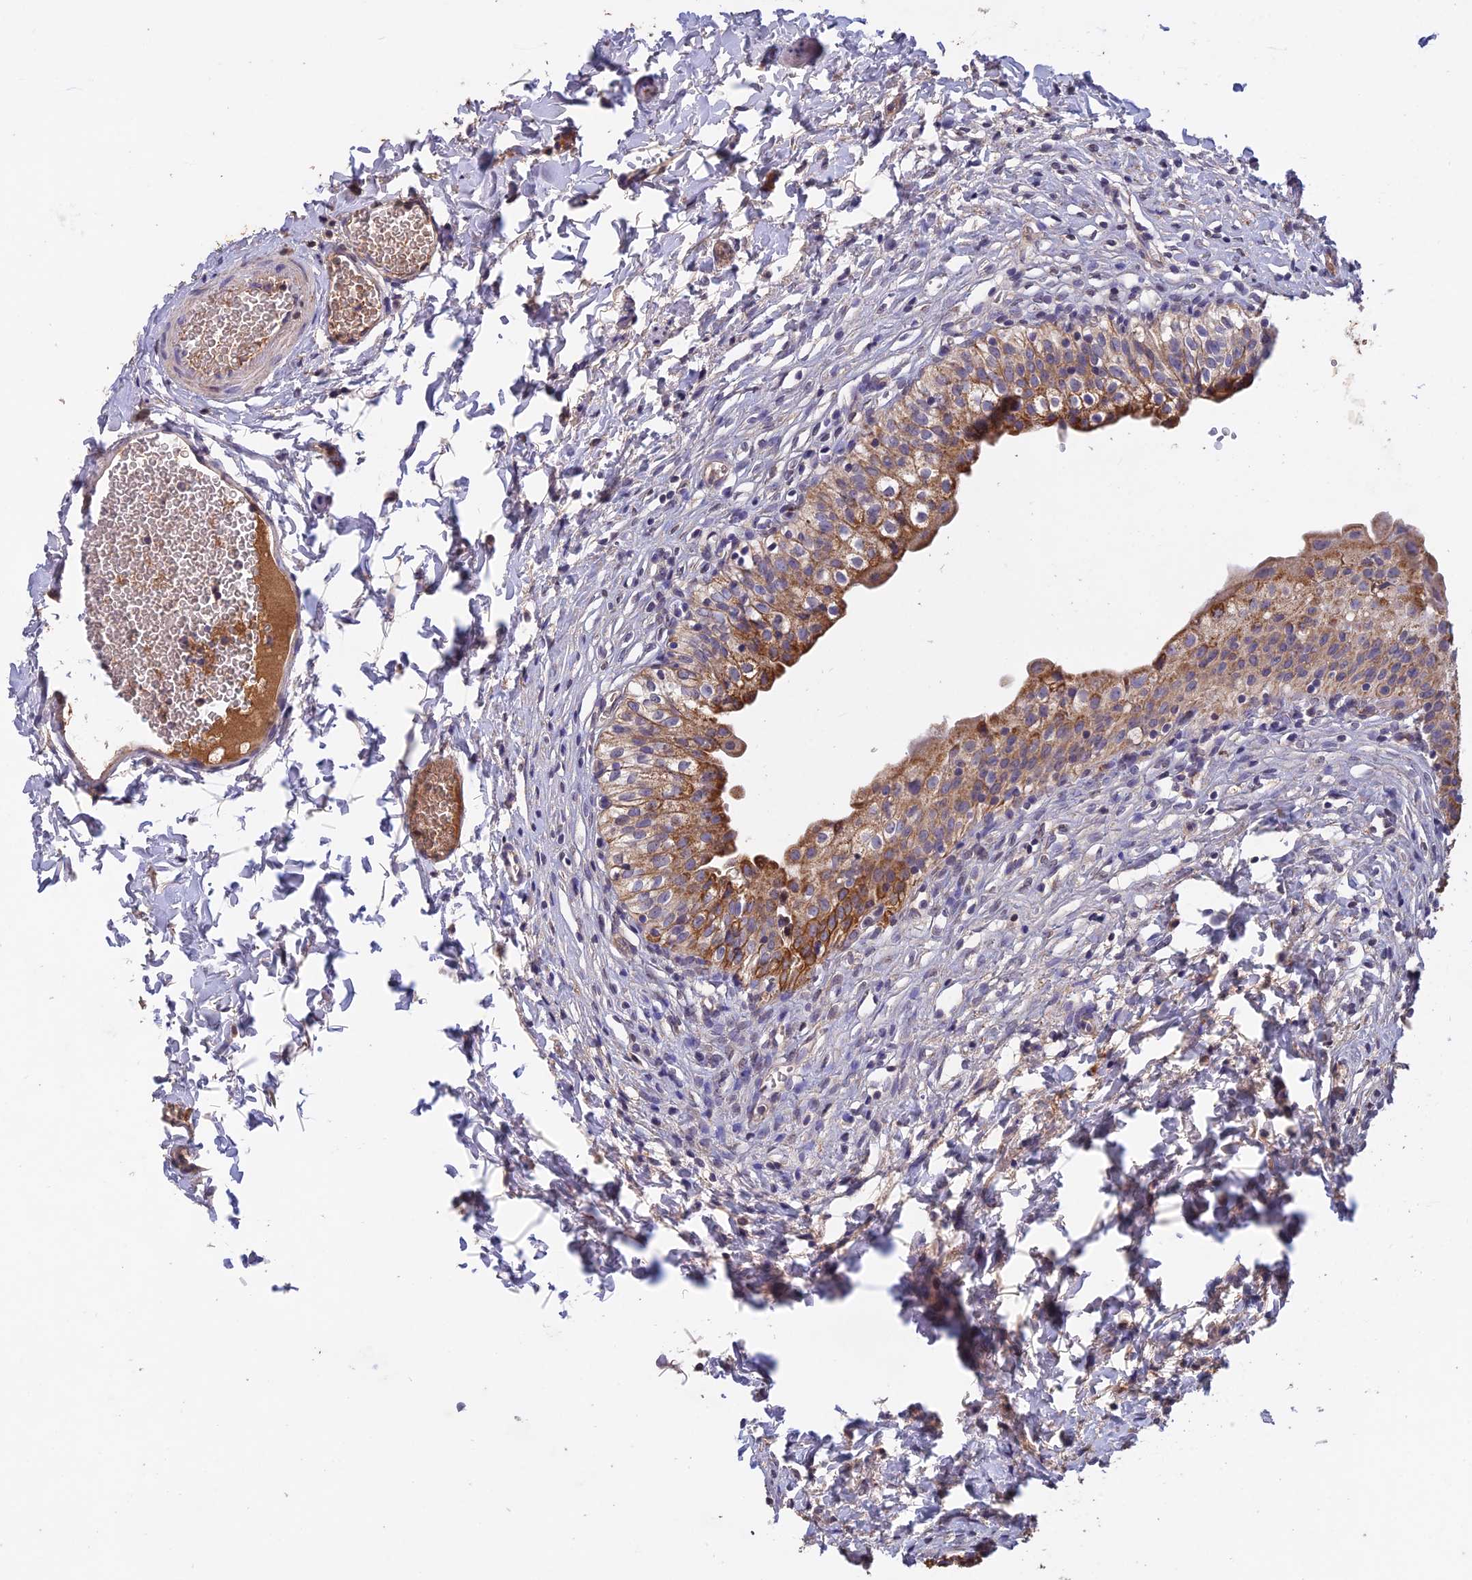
{"staining": {"intensity": "moderate", "quantity": ">75%", "location": "cytoplasmic/membranous"}, "tissue": "urinary bladder", "cell_type": "Urothelial cells", "image_type": "normal", "snomed": [{"axis": "morphology", "description": "Normal tissue, NOS"}, {"axis": "topography", "description": "Urinary bladder"}], "caption": "Benign urinary bladder demonstrates moderate cytoplasmic/membranous staining in about >75% of urothelial cells (IHC, brightfield microscopy, high magnification)..", "gene": "SLC39A13", "patient": {"sex": "male", "age": 55}}